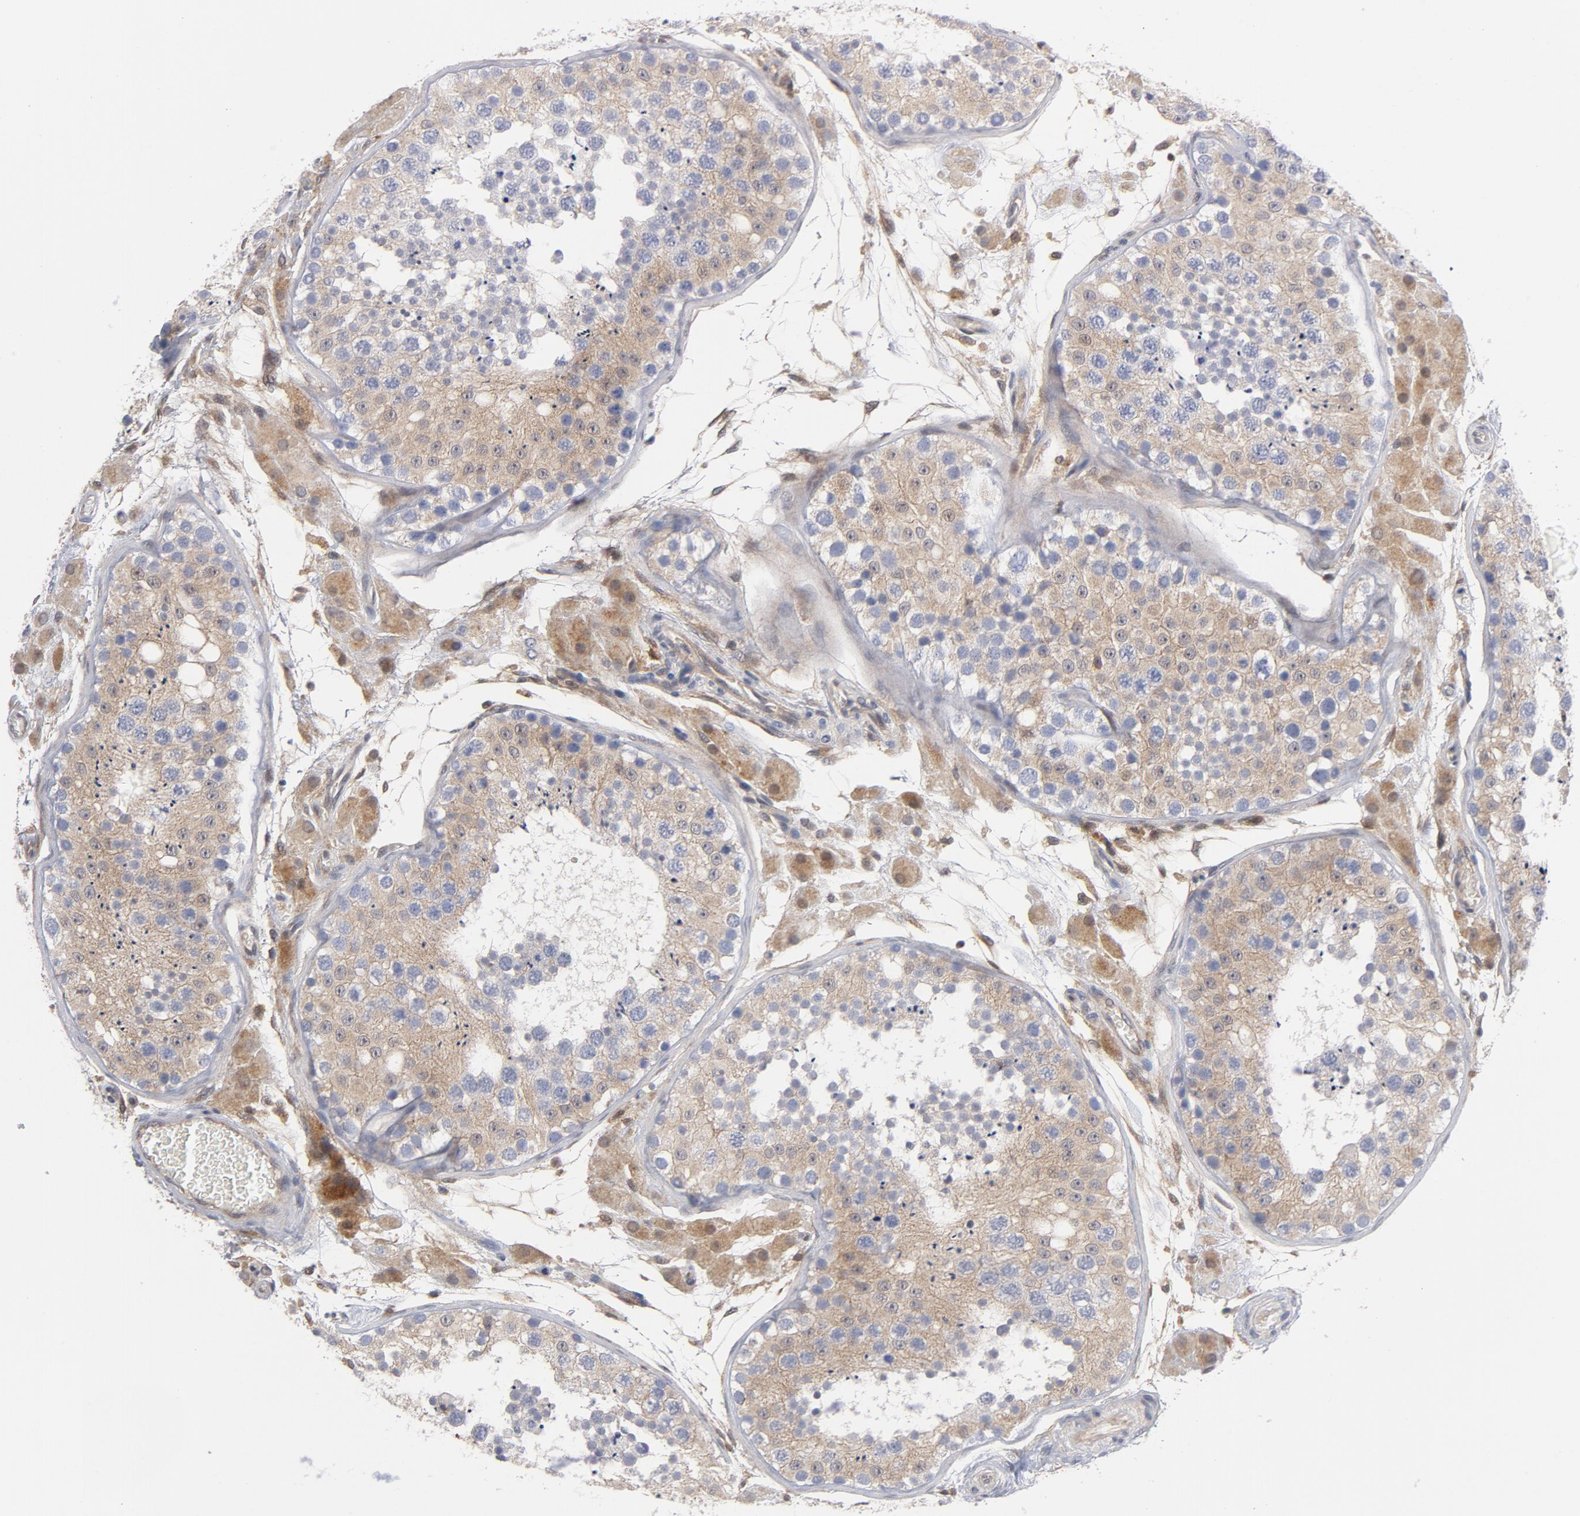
{"staining": {"intensity": "weak", "quantity": ">75%", "location": "cytoplasmic/membranous"}, "tissue": "testis", "cell_type": "Cells in seminiferous ducts", "image_type": "normal", "snomed": [{"axis": "morphology", "description": "Normal tissue, NOS"}, {"axis": "topography", "description": "Testis"}], "caption": "High-power microscopy captured an immunohistochemistry (IHC) photomicrograph of benign testis, revealing weak cytoplasmic/membranous staining in about >75% of cells in seminiferous ducts.", "gene": "TRADD", "patient": {"sex": "male", "age": 26}}